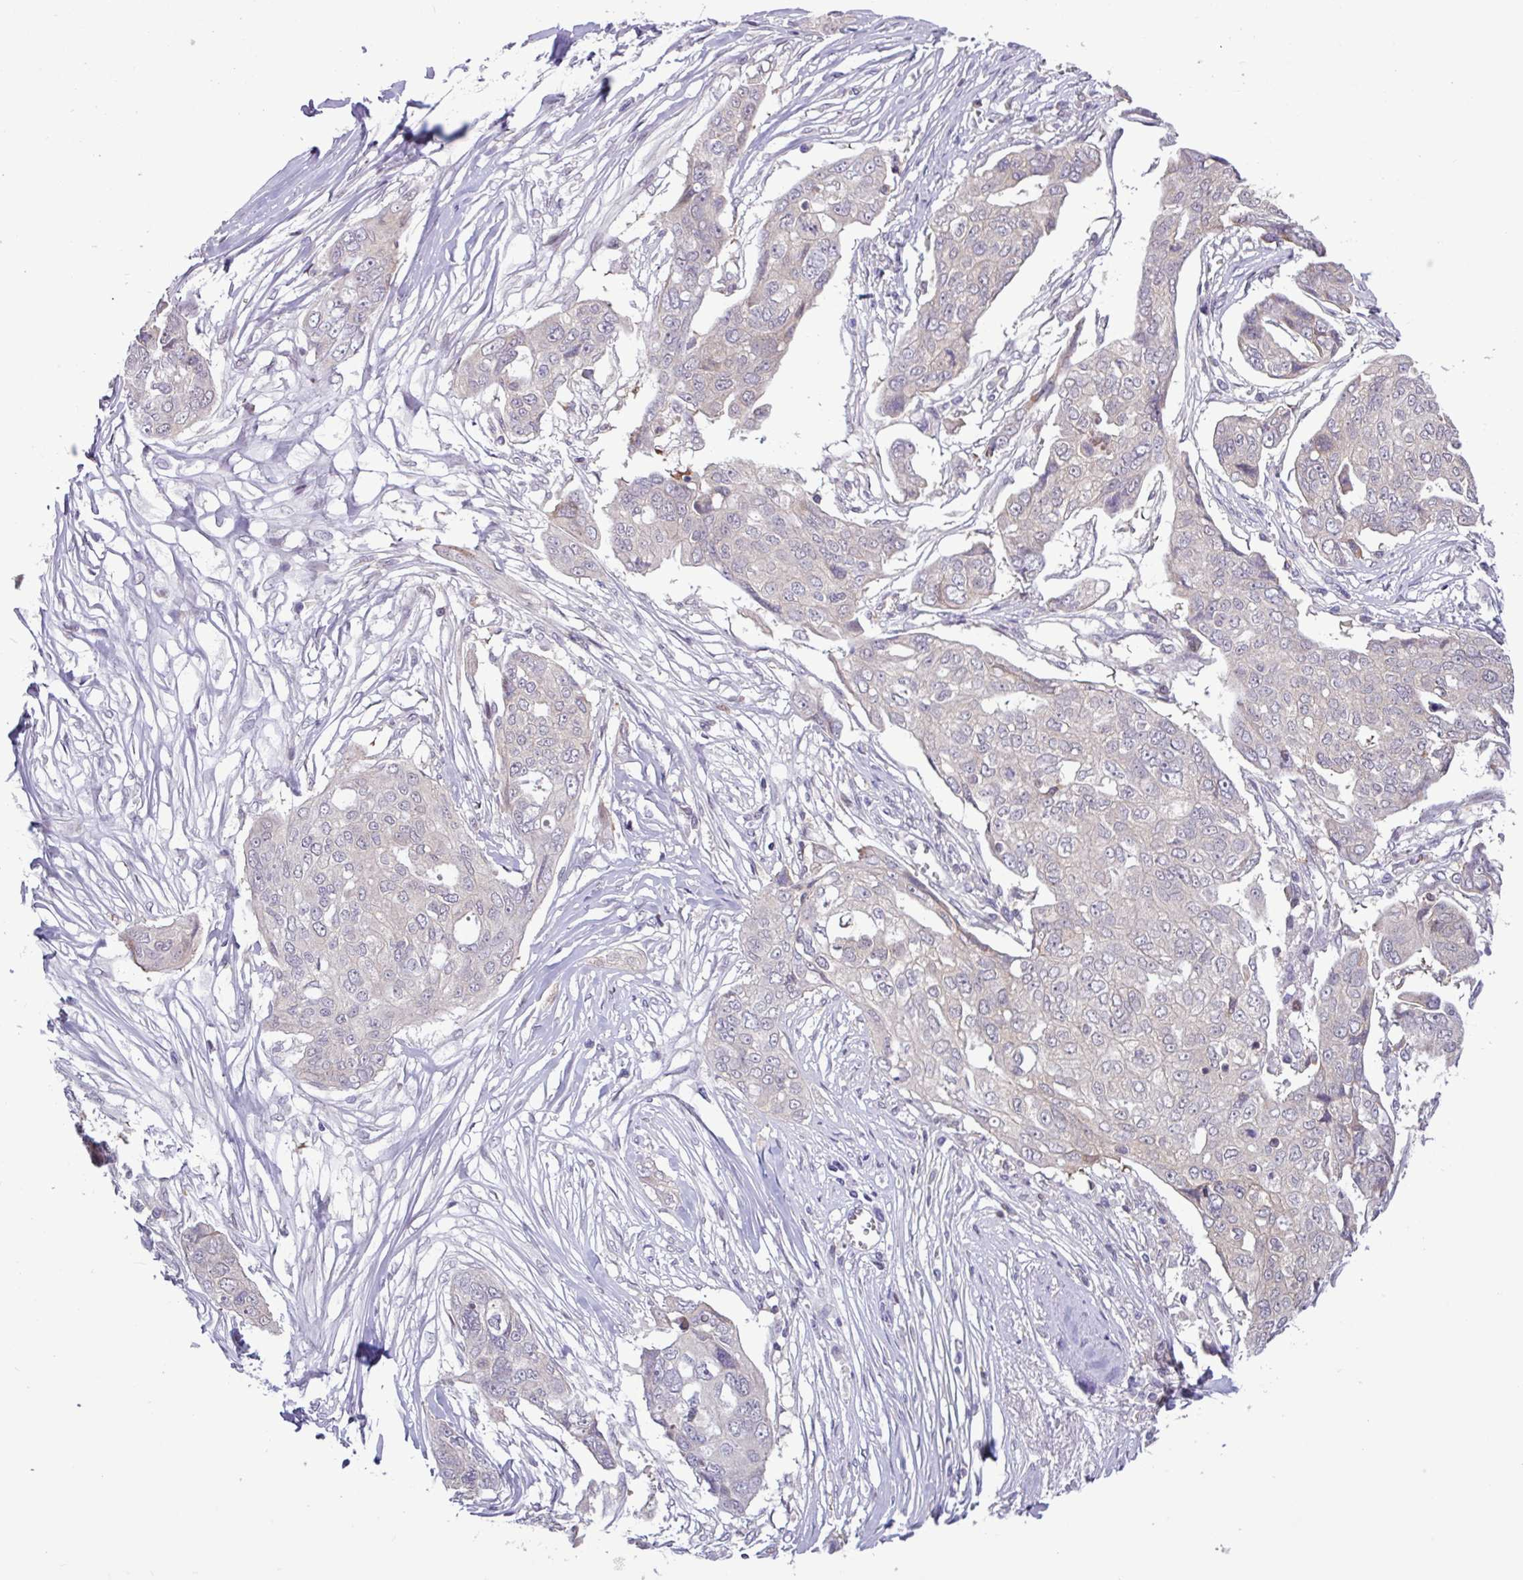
{"staining": {"intensity": "negative", "quantity": "none", "location": "none"}, "tissue": "ovarian cancer", "cell_type": "Tumor cells", "image_type": "cancer", "snomed": [{"axis": "morphology", "description": "Carcinoma, endometroid"}, {"axis": "topography", "description": "Ovary"}], "caption": "Tumor cells show no significant protein positivity in ovarian cancer (endometroid carcinoma).", "gene": "RTL3", "patient": {"sex": "female", "age": 70}}